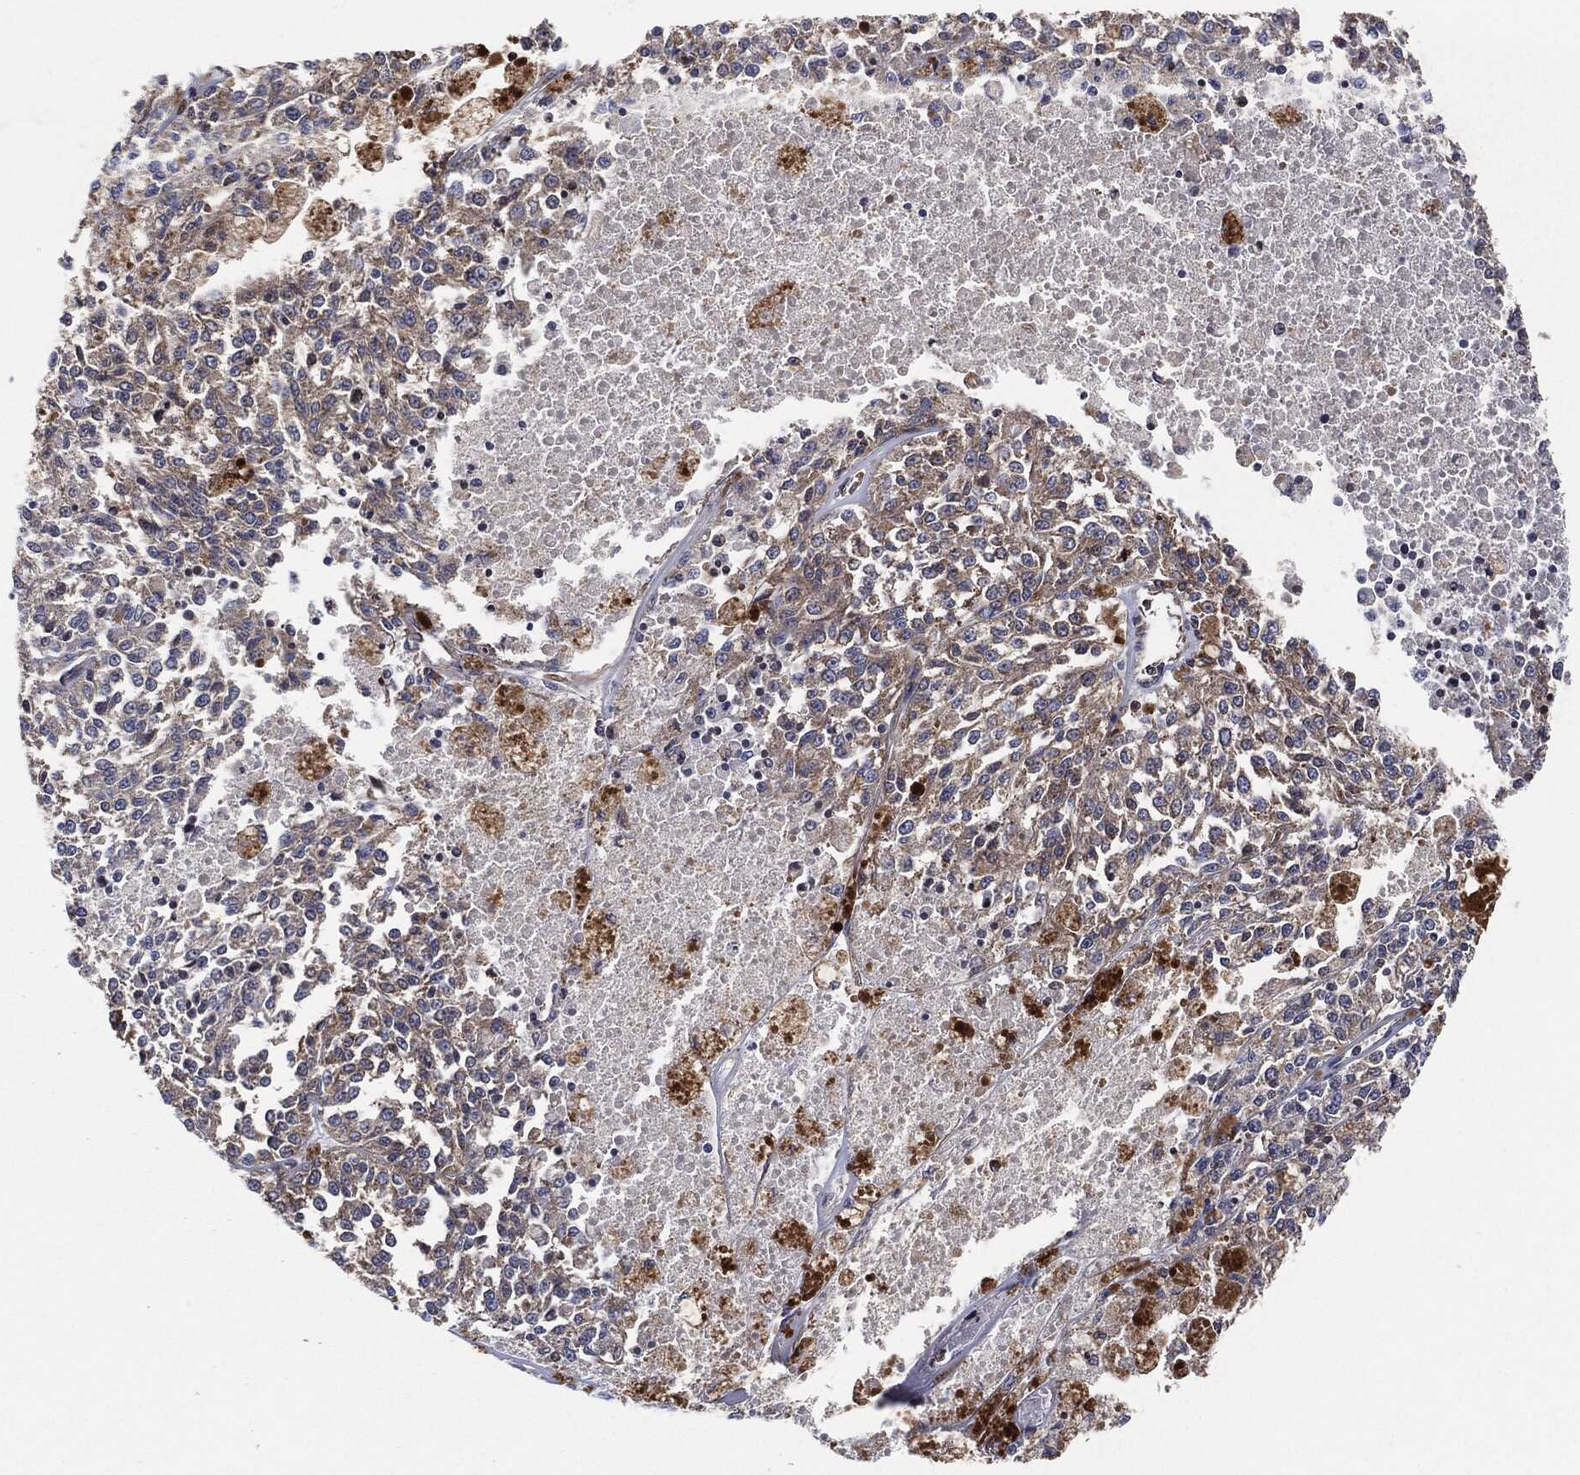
{"staining": {"intensity": "negative", "quantity": "none", "location": "none"}, "tissue": "melanoma", "cell_type": "Tumor cells", "image_type": "cancer", "snomed": [{"axis": "morphology", "description": "Malignant melanoma, Metastatic site"}, {"axis": "topography", "description": "Lymph node"}], "caption": "This micrograph is of melanoma stained with IHC to label a protein in brown with the nuclei are counter-stained blue. There is no staining in tumor cells.", "gene": "EIF2S2", "patient": {"sex": "female", "age": 64}}